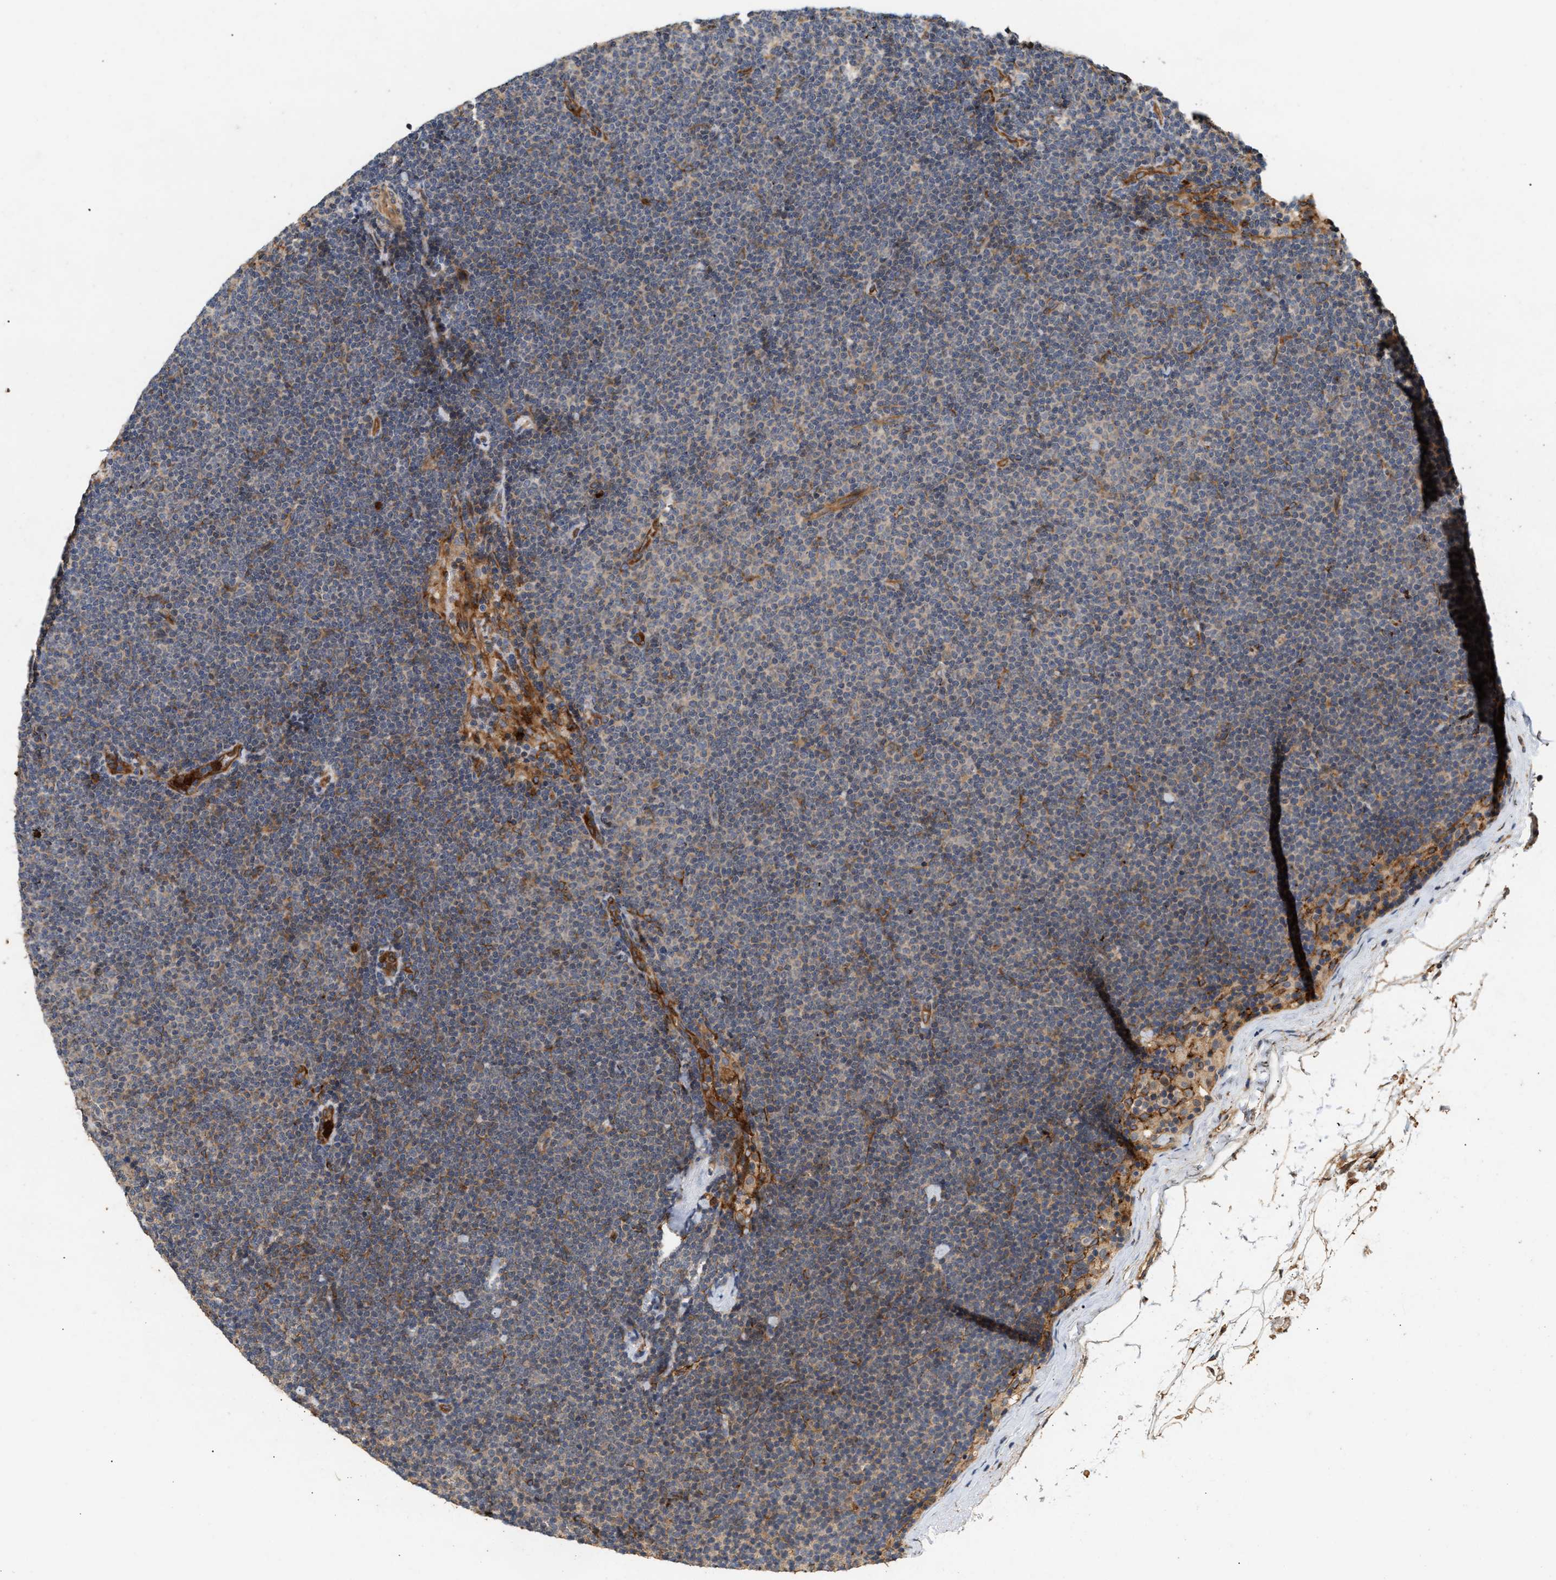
{"staining": {"intensity": "weak", "quantity": "25%-75%", "location": "cytoplasmic/membranous"}, "tissue": "lymphoma", "cell_type": "Tumor cells", "image_type": "cancer", "snomed": [{"axis": "morphology", "description": "Malignant lymphoma, non-Hodgkin's type, Low grade"}, {"axis": "topography", "description": "Lymph node"}], "caption": "Protein expression by IHC shows weak cytoplasmic/membranous expression in approximately 25%-75% of tumor cells in malignant lymphoma, non-Hodgkin's type (low-grade). Nuclei are stained in blue.", "gene": "PLCD1", "patient": {"sex": "female", "age": 53}}